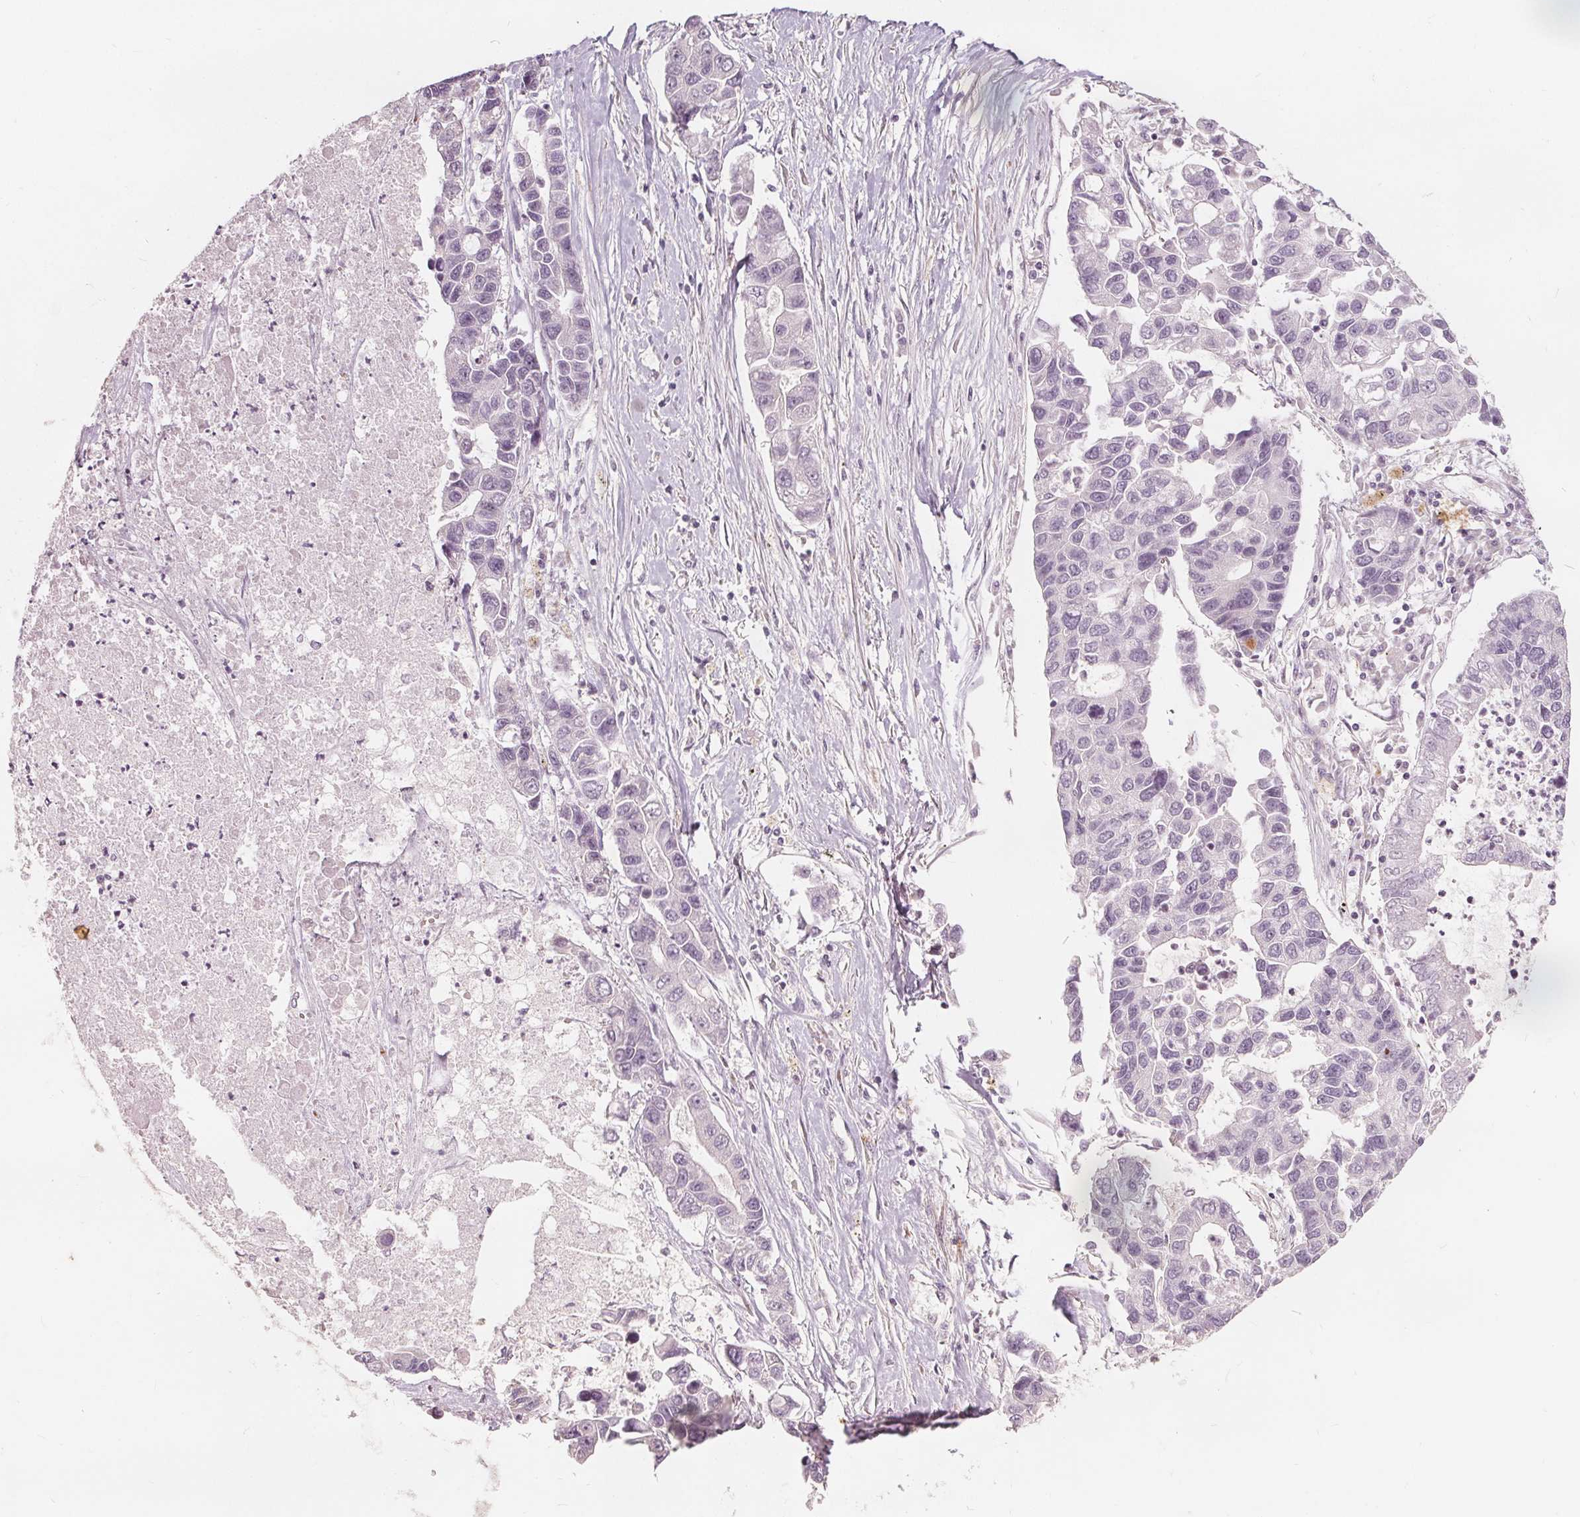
{"staining": {"intensity": "negative", "quantity": "none", "location": "none"}, "tissue": "lung cancer", "cell_type": "Tumor cells", "image_type": "cancer", "snomed": [{"axis": "morphology", "description": "Adenocarcinoma, NOS"}, {"axis": "topography", "description": "Bronchus"}, {"axis": "topography", "description": "Lung"}], "caption": "Adenocarcinoma (lung) was stained to show a protein in brown. There is no significant positivity in tumor cells. The staining is performed using DAB brown chromogen with nuclei counter-stained in using hematoxylin.", "gene": "PTPRT", "patient": {"sex": "female", "age": 51}}